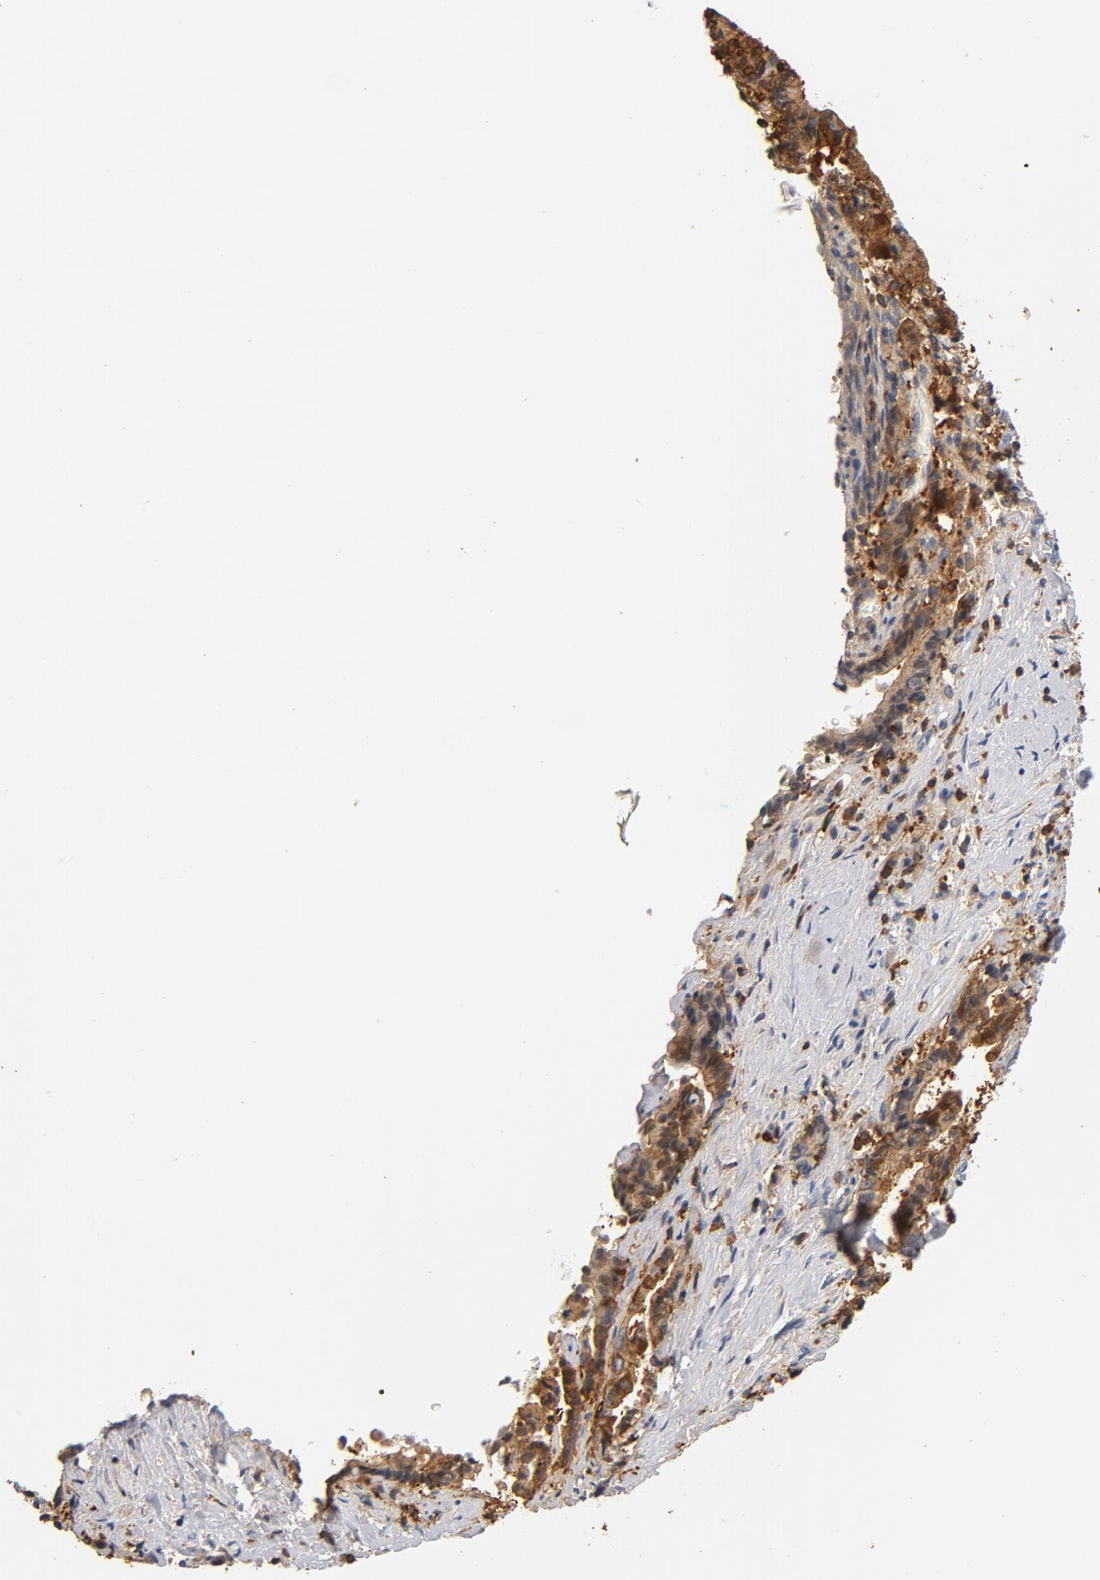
{"staining": {"intensity": "moderate", "quantity": ">75%", "location": "cytoplasmic/membranous"}, "tissue": "liver cancer", "cell_type": "Tumor cells", "image_type": "cancer", "snomed": [{"axis": "morphology", "description": "Cholangiocarcinoma"}, {"axis": "topography", "description": "Liver"}], "caption": "A medium amount of moderate cytoplasmic/membranous expression is appreciated in approximately >75% of tumor cells in liver cholangiocarcinoma tissue.", "gene": "EZR", "patient": {"sex": "male", "age": 57}}